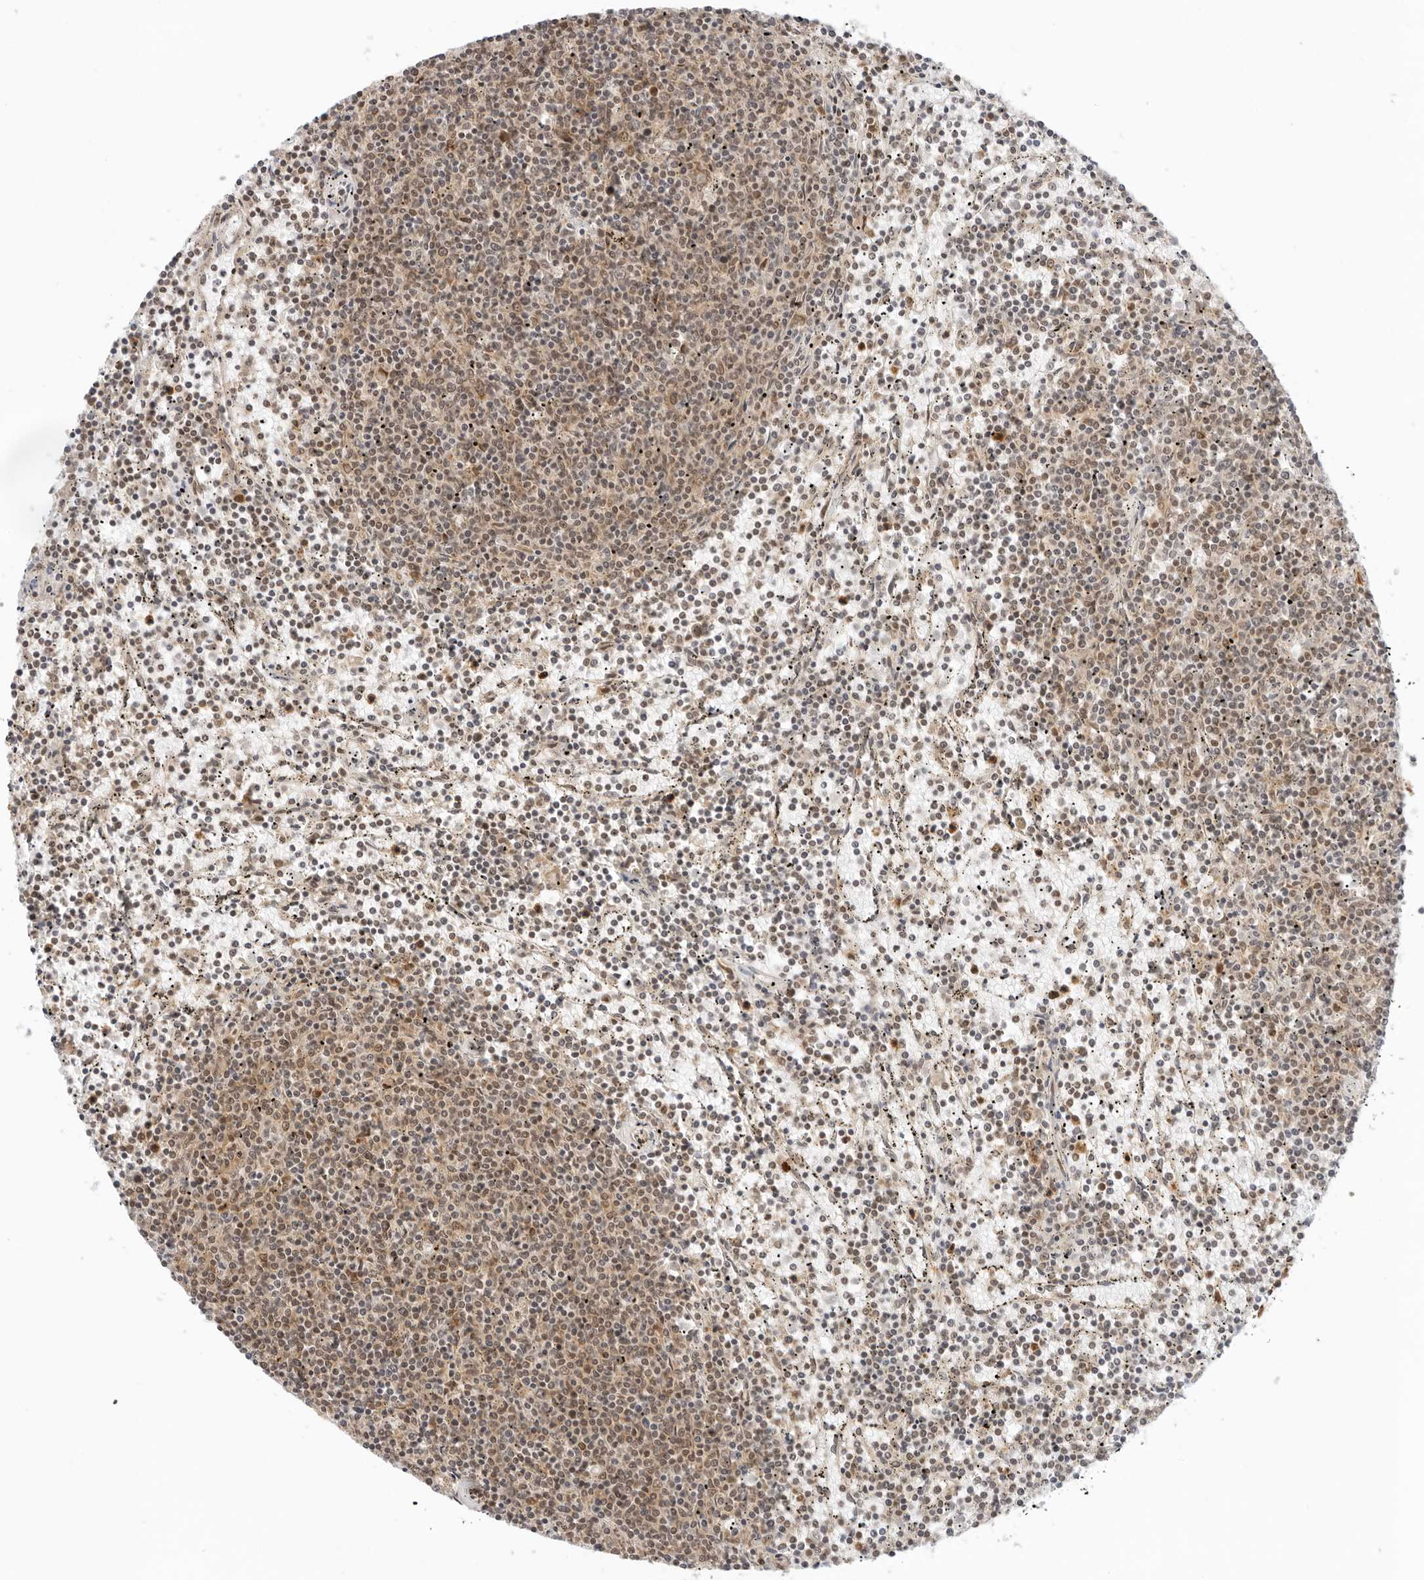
{"staining": {"intensity": "weak", "quantity": "25%-75%", "location": "cytoplasmic/membranous"}, "tissue": "lymphoma", "cell_type": "Tumor cells", "image_type": "cancer", "snomed": [{"axis": "morphology", "description": "Malignant lymphoma, non-Hodgkin's type, Low grade"}, {"axis": "topography", "description": "Spleen"}], "caption": "Immunohistochemistry (DAB) staining of human malignant lymphoma, non-Hodgkin's type (low-grade) shows weak cytoplasmic/membranous protein staining in approximately 25%-75% of tumor cells. Immunohistochemistry stains the protein of interest in brown and the nuclei are stained blue.", "gene": "RC3H1", "patient": {"sex": "female", "age": 50}}